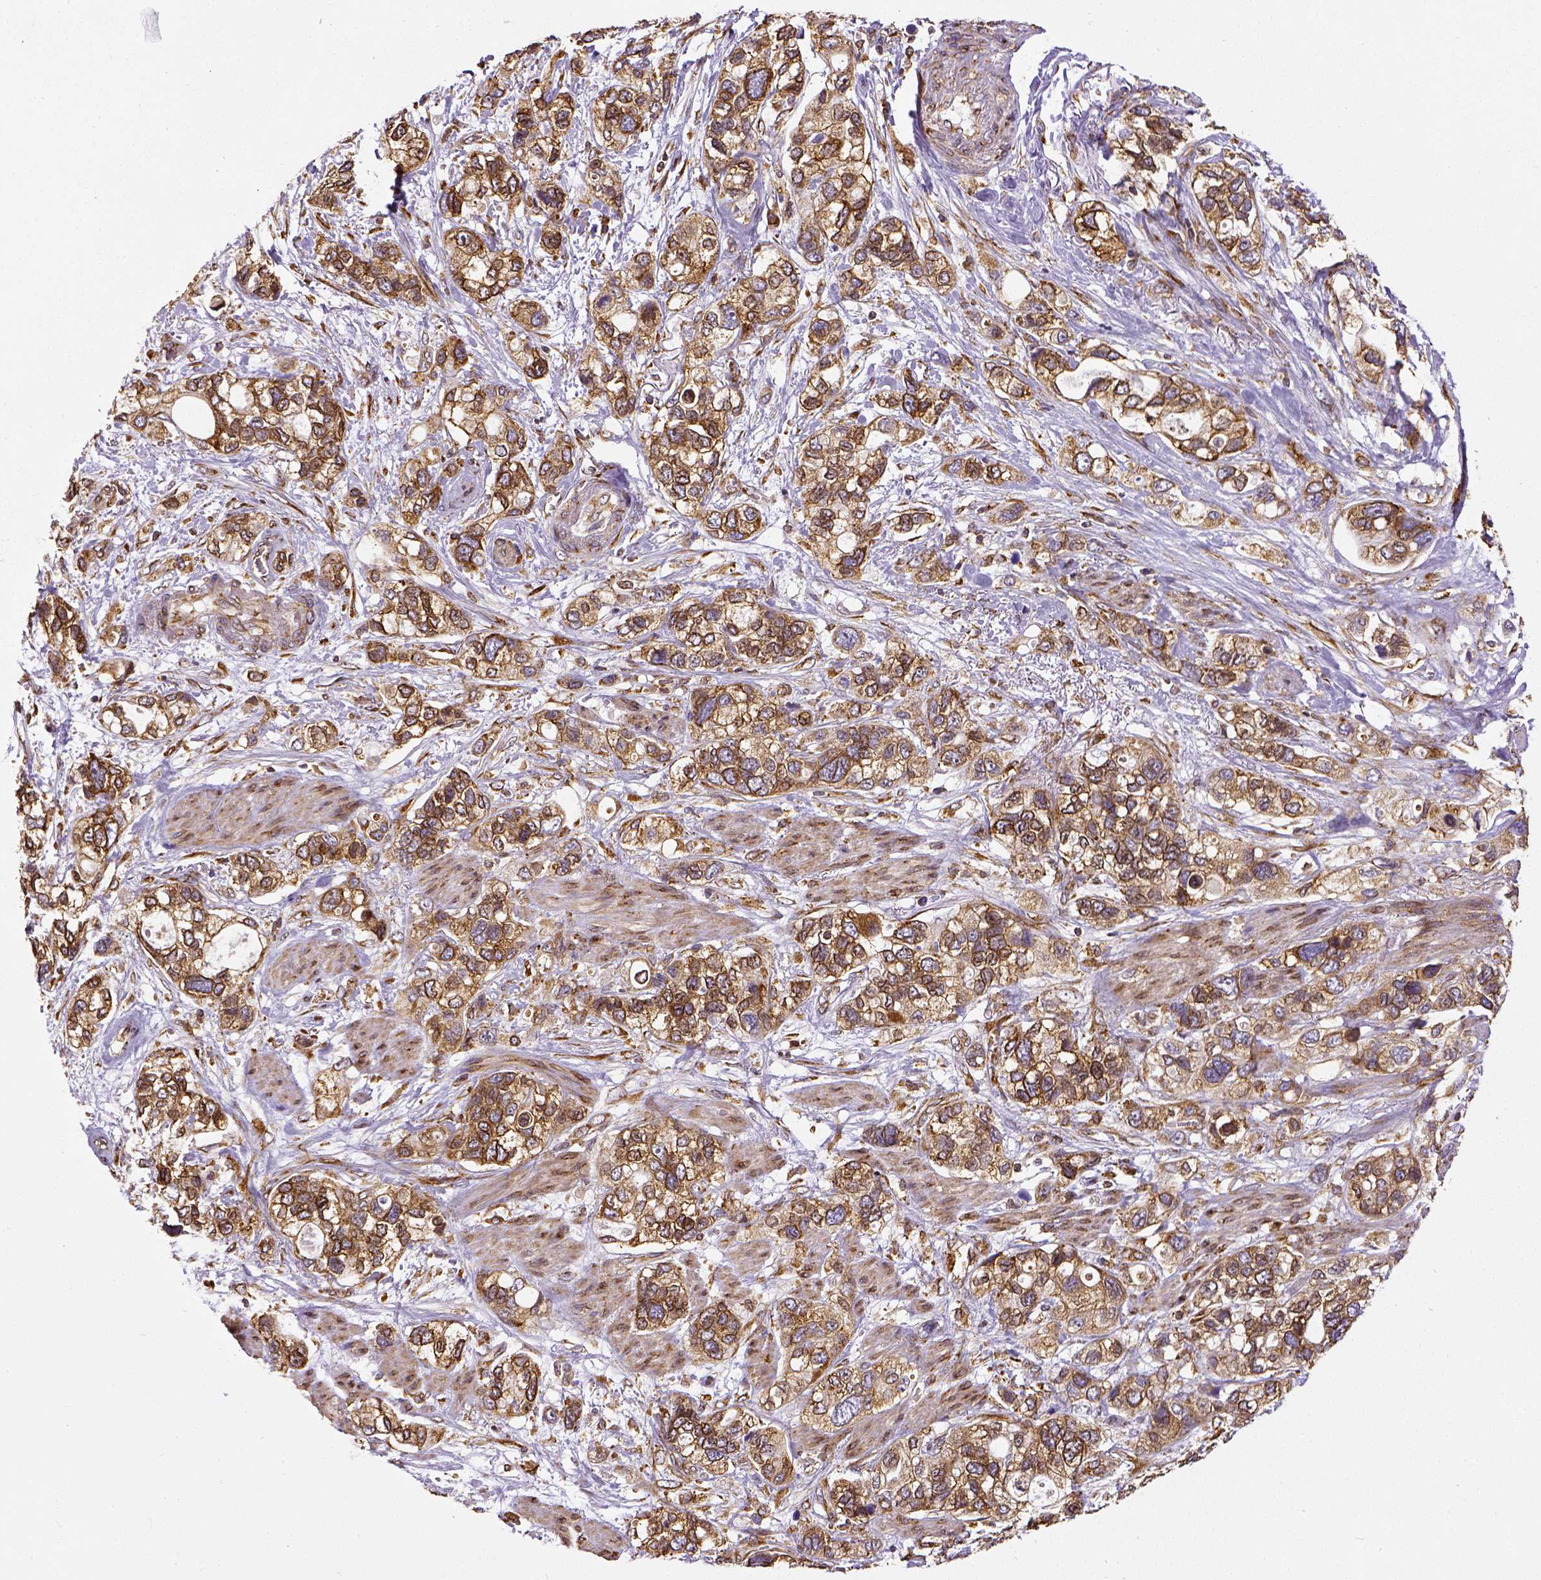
{"staining": {"intensity": "strong", "quantity": ">75%", "location": "cytoplasmic/membranous"}, "tissue": "stomach cancer", "cell_type": "Tumor cells", "image_type": "cancer", "snomed": [{"axis": "morphology", "description": "Adenocarcinoma, NOS"}, {"axis": "topography", "description": "Stomach, upper"}], "caption": "Adenocarcinoma (stomach) stained with DAB (3,3'-diaminobenzidine) IHC displays high levels of strong cytoplasmic/membranous positivity in about >75% of tumor cells. The staining was performed using DAB (3,3'-diaminobenzidine) to visualize the protein expression in brown, while the nuclei were stained in blue with hematoxylin (Magnification: 20x).", "gene": "MTDH", "patient": {"sex": "female", "age": 81}}